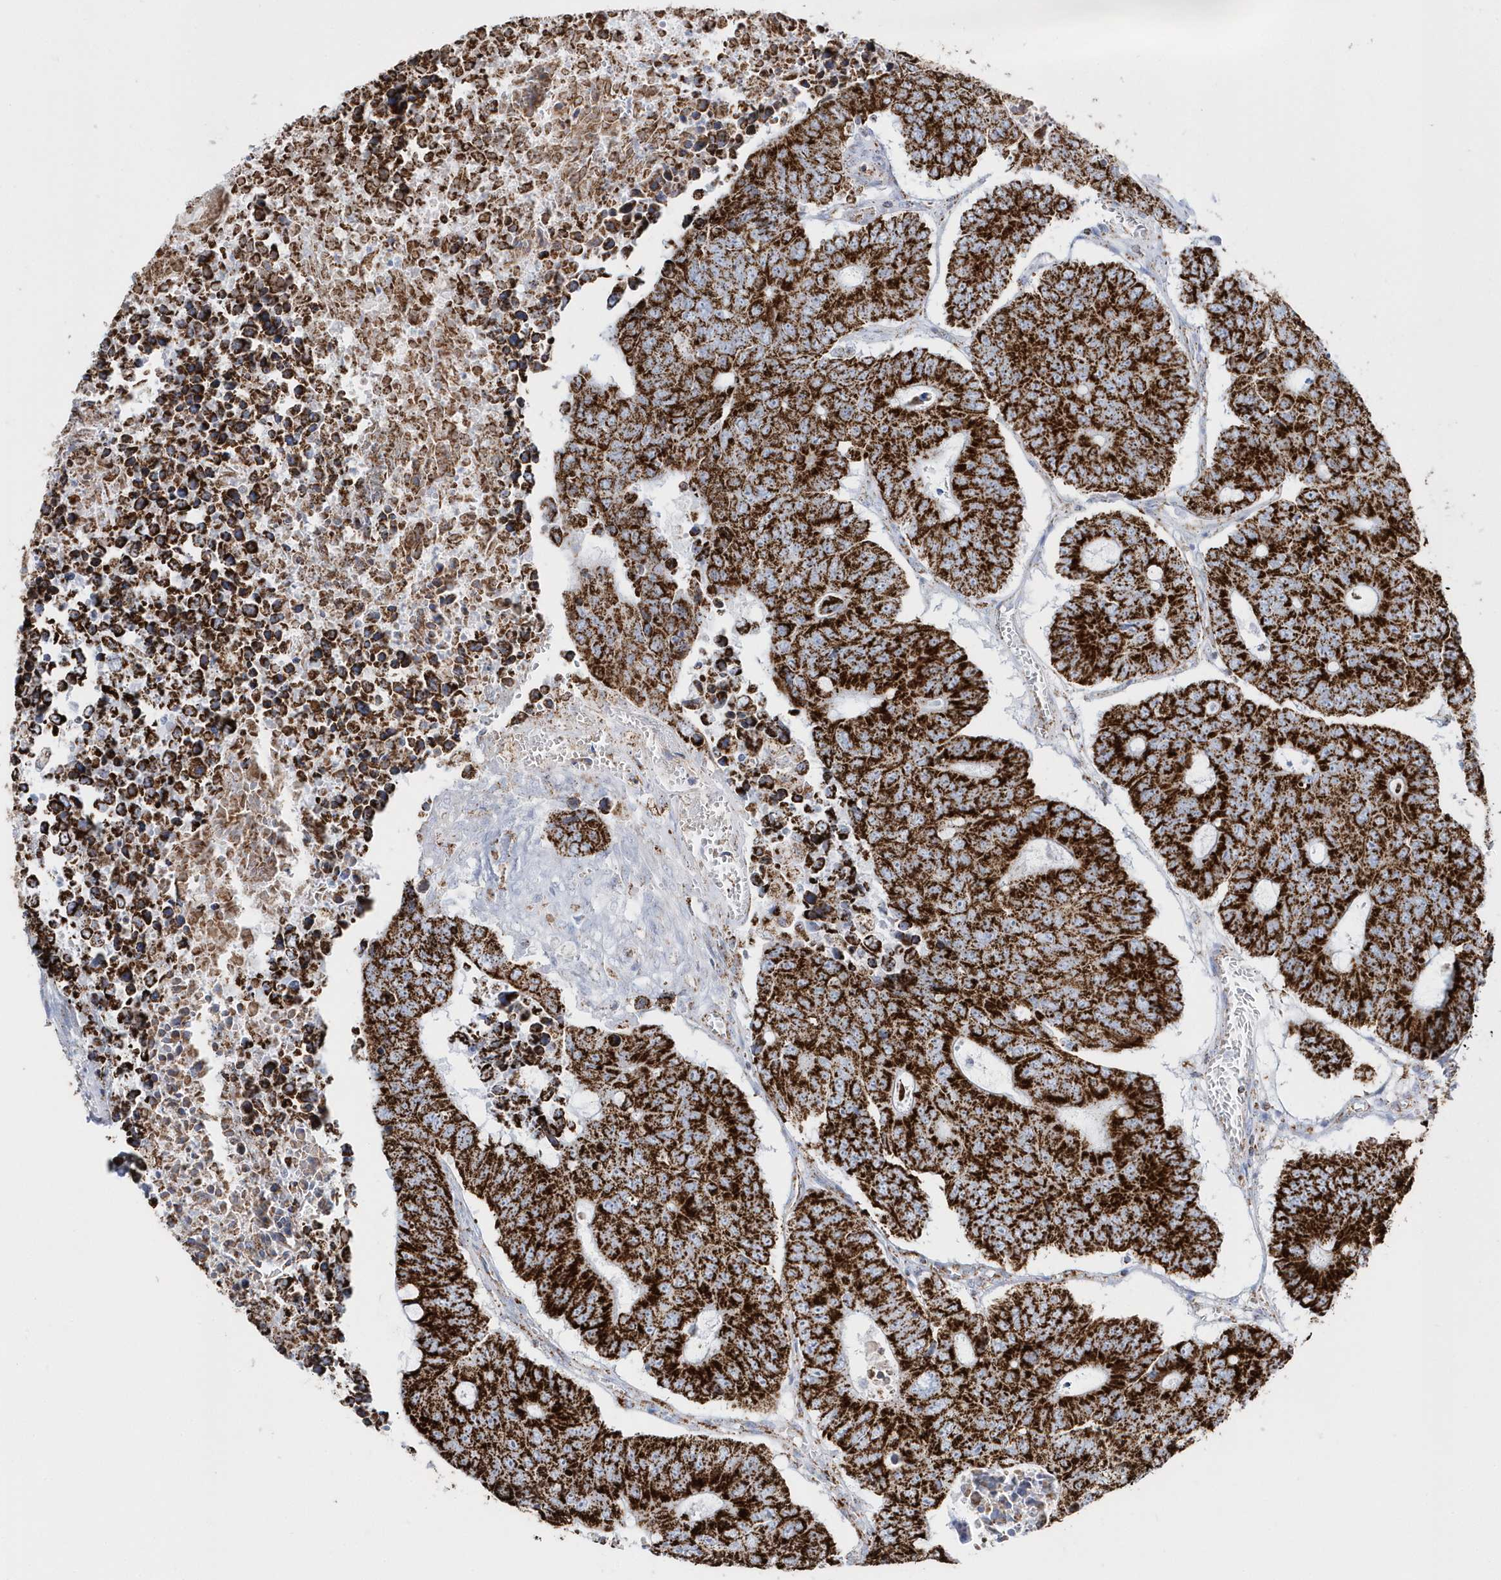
{"staining": {"intensity": "strong", "quantity": ">75%", "location": "cytoplasmic/membranous"}, "tissue": "colorectal cancer", "cell_type": "Tumor cells", "image_type": "cancer", "snomed": [{"axis": "morphology", "description": "Adenocarcinoma, NOS"}, {"axis": "topography", "description": "Colon"}], "caption": "This is an image of immunohistochemistry (IHC) staining of colorectal cancer (adenocarcinoma), which shows strong expression in the cytoplasmic/membranous of tumor cells.", "gene": "TMCO6", "patient": {"sex": "male", "age": 87}}